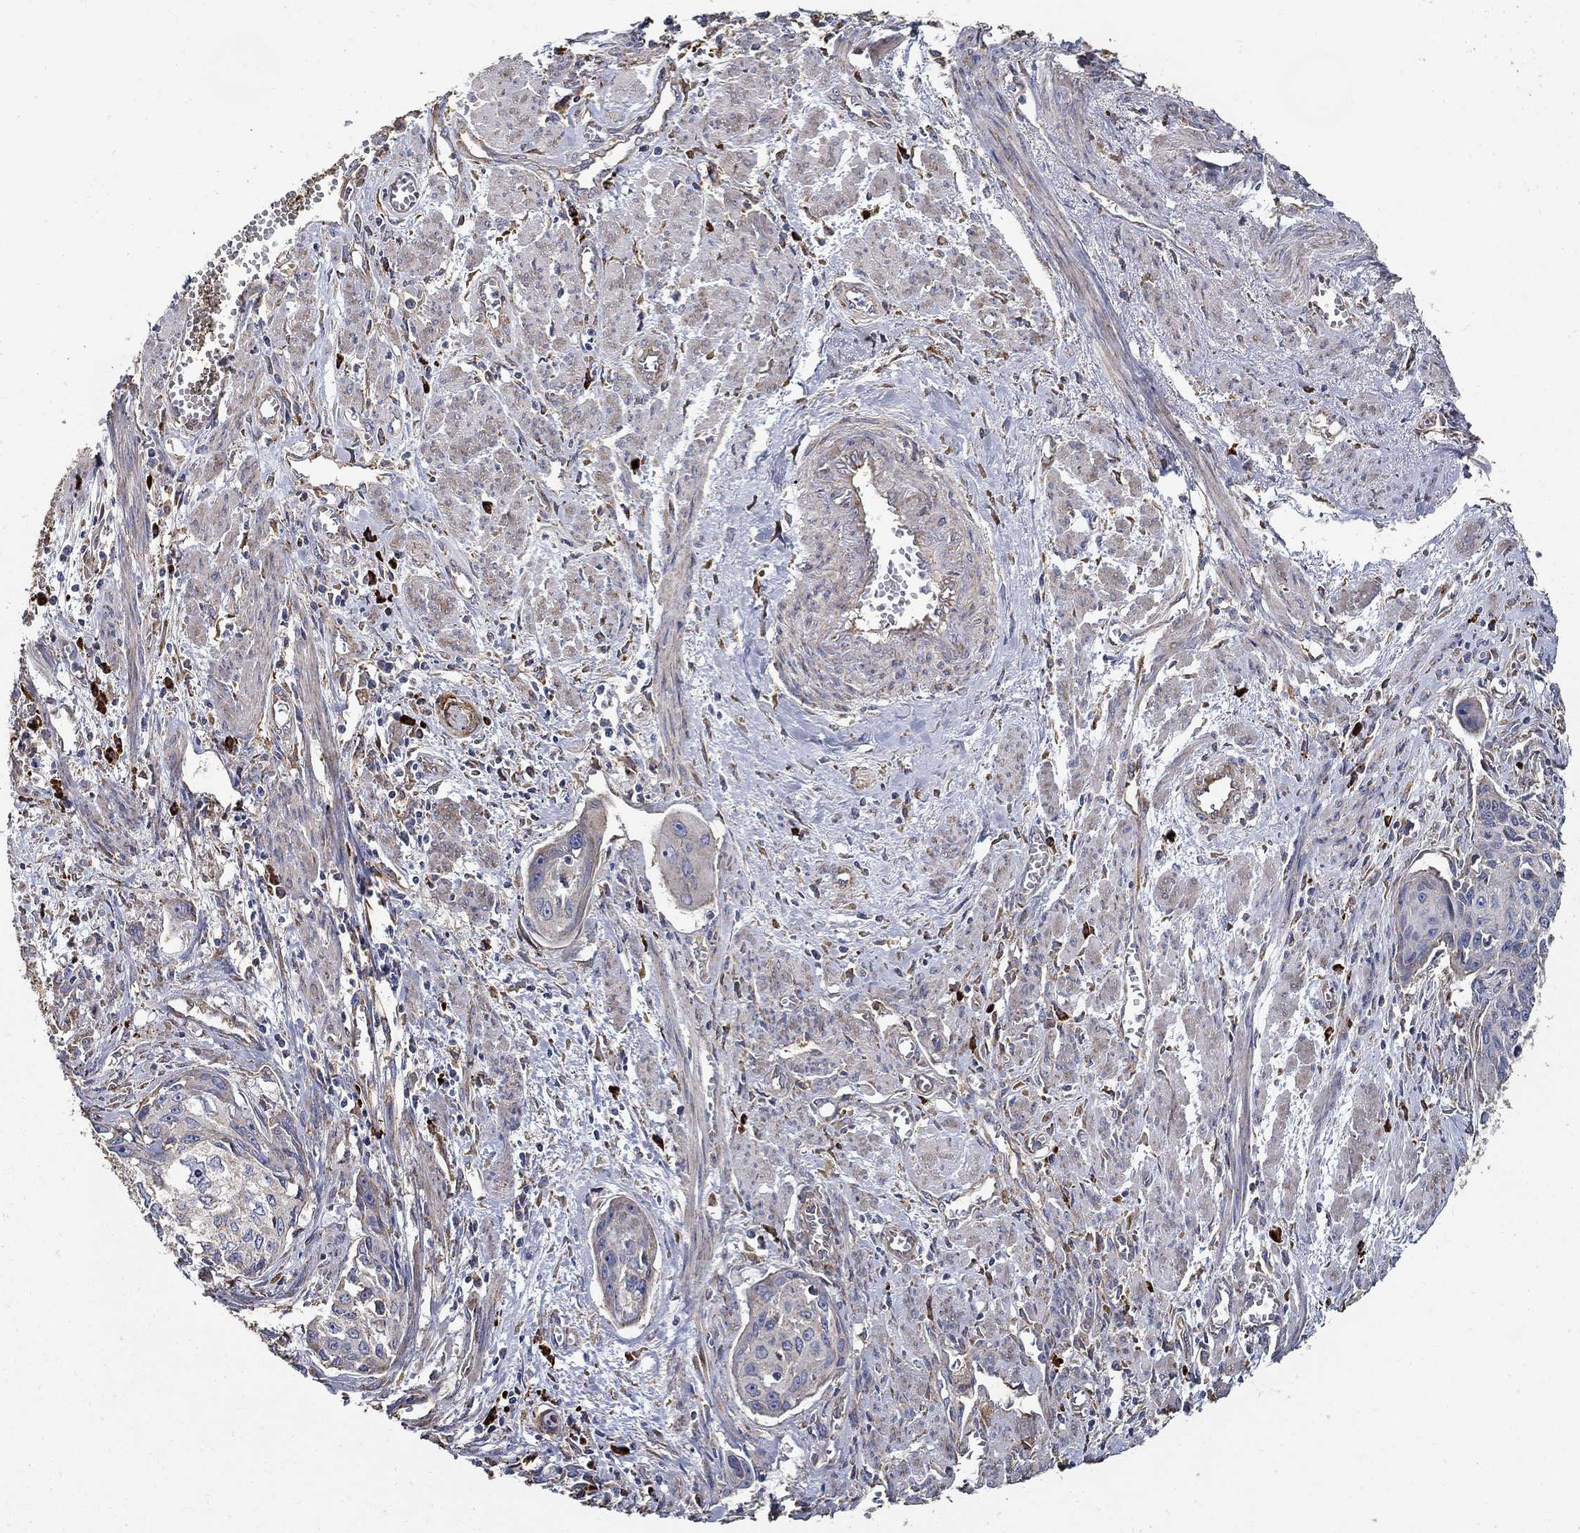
{"staining": {"intensity": "negative", "quantity": "none", "location": "none"}, "tissue": "cervical cancer", "cell_type": "Tumor cells", "image_type": "cancer", "snomed": [{"axis": "morphology", "description": "Squamous cell carcinoma, NOS"}, {"axis": "topography", "description": "Cervix"}], "caption": "Histopathology image shows no significant protein positivity in tumor cells of cervical squamous cell carcinoma. (IHC, brightfield microscopy, high magnification).", "gene": "EMILIN3", "patient": {"sex": "female", "age": 58}}